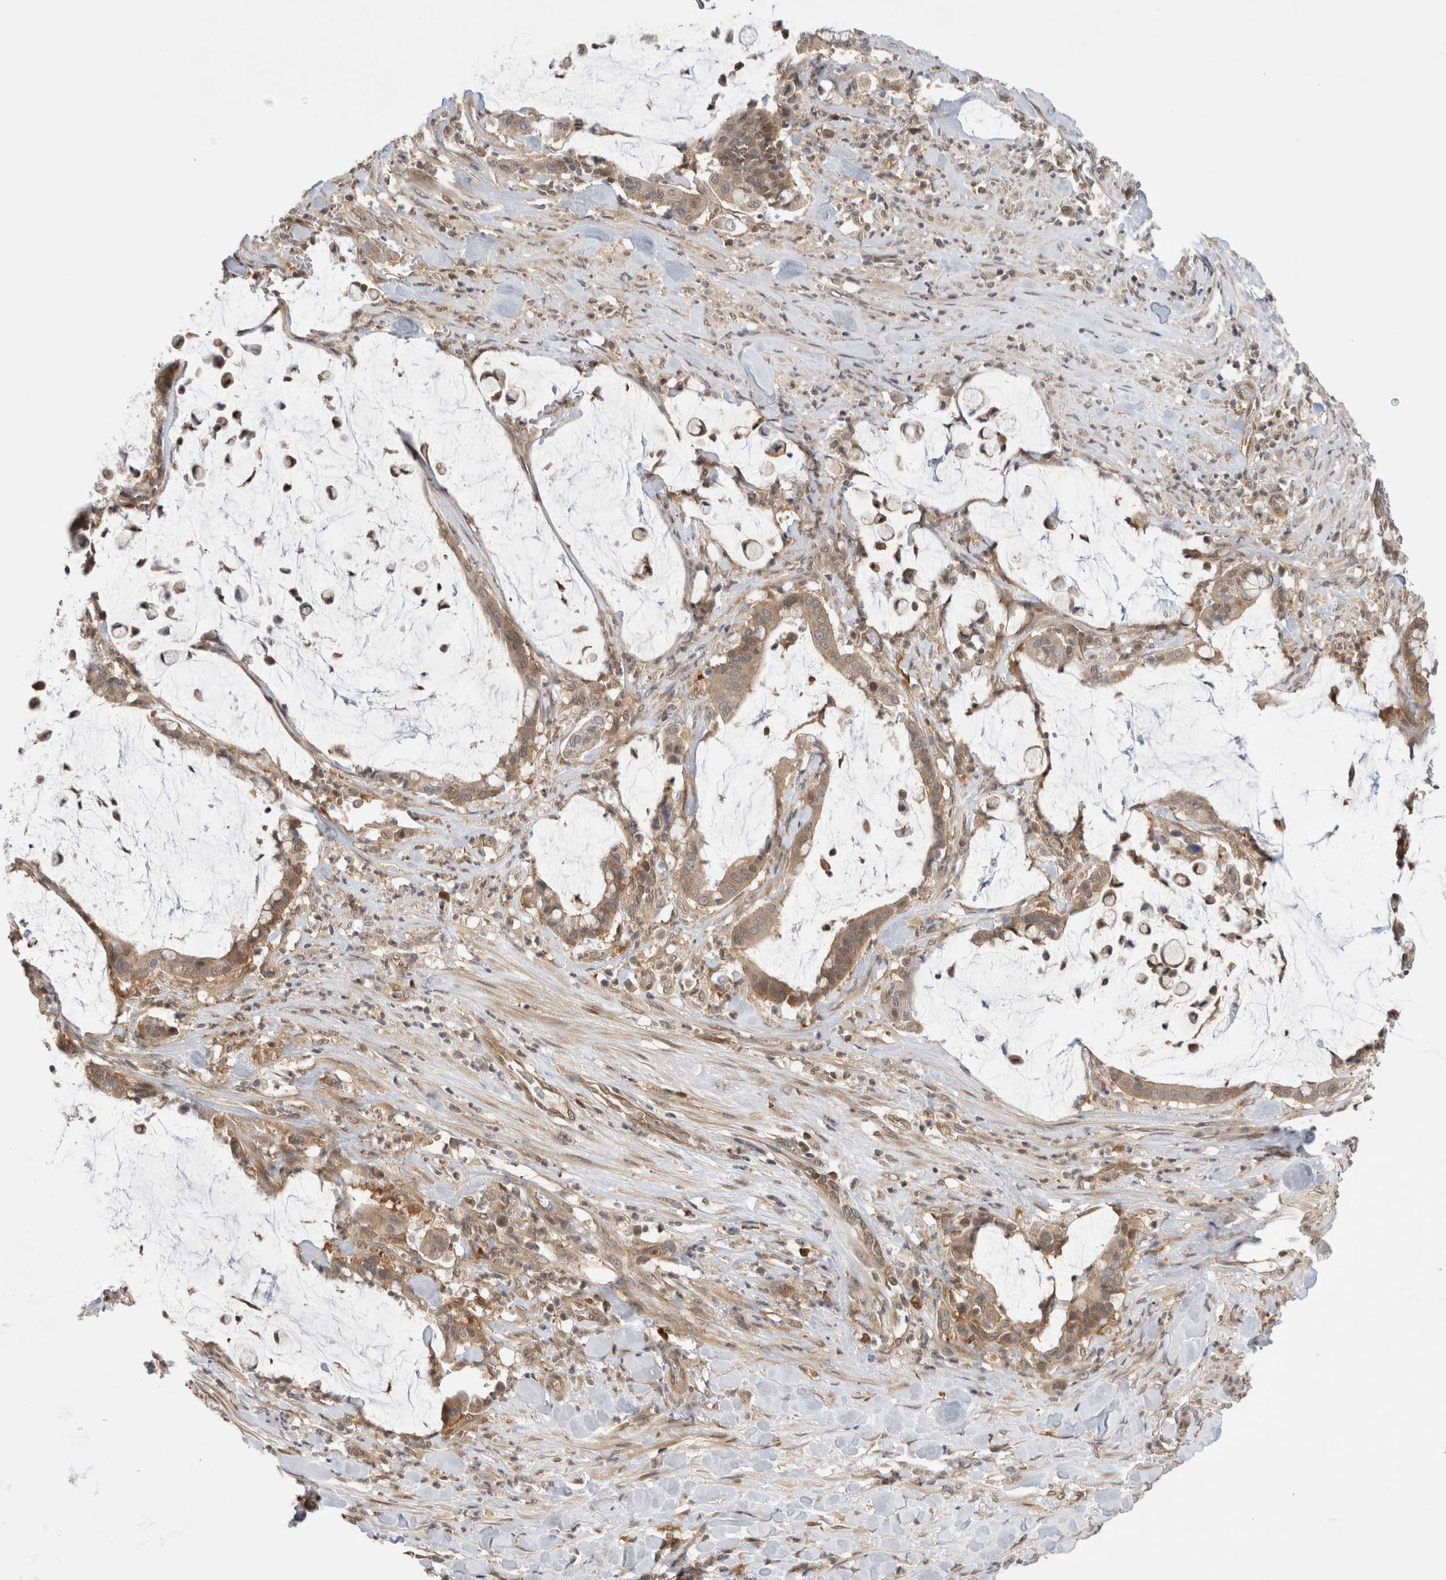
{"staining": {"intensity": "moderate", "quantity": ">75%", "location": "cytoplasmic/membranous"}, "tissue": "pancreatic cancer", "cell_type": "Tumor cells", "image_type": "cancer", "snomed": [{"axis": "morphology", "description": "Adenocarcinoma, NOS"}, {"axis": "topography", "description": "Pancreas"}], "caption": "Protein staining of pancreatic adenocarcinoma tissue reveals moderate cytoplasmic/membranous staining in approximately >75% of tumor cells. (DAB (3,3'-diaminobenzidine) IHC, brown staining for protein, blue staining for nuclei).", "gene": "NFKB1", "patient": {"sex": "male", "age": 41}}